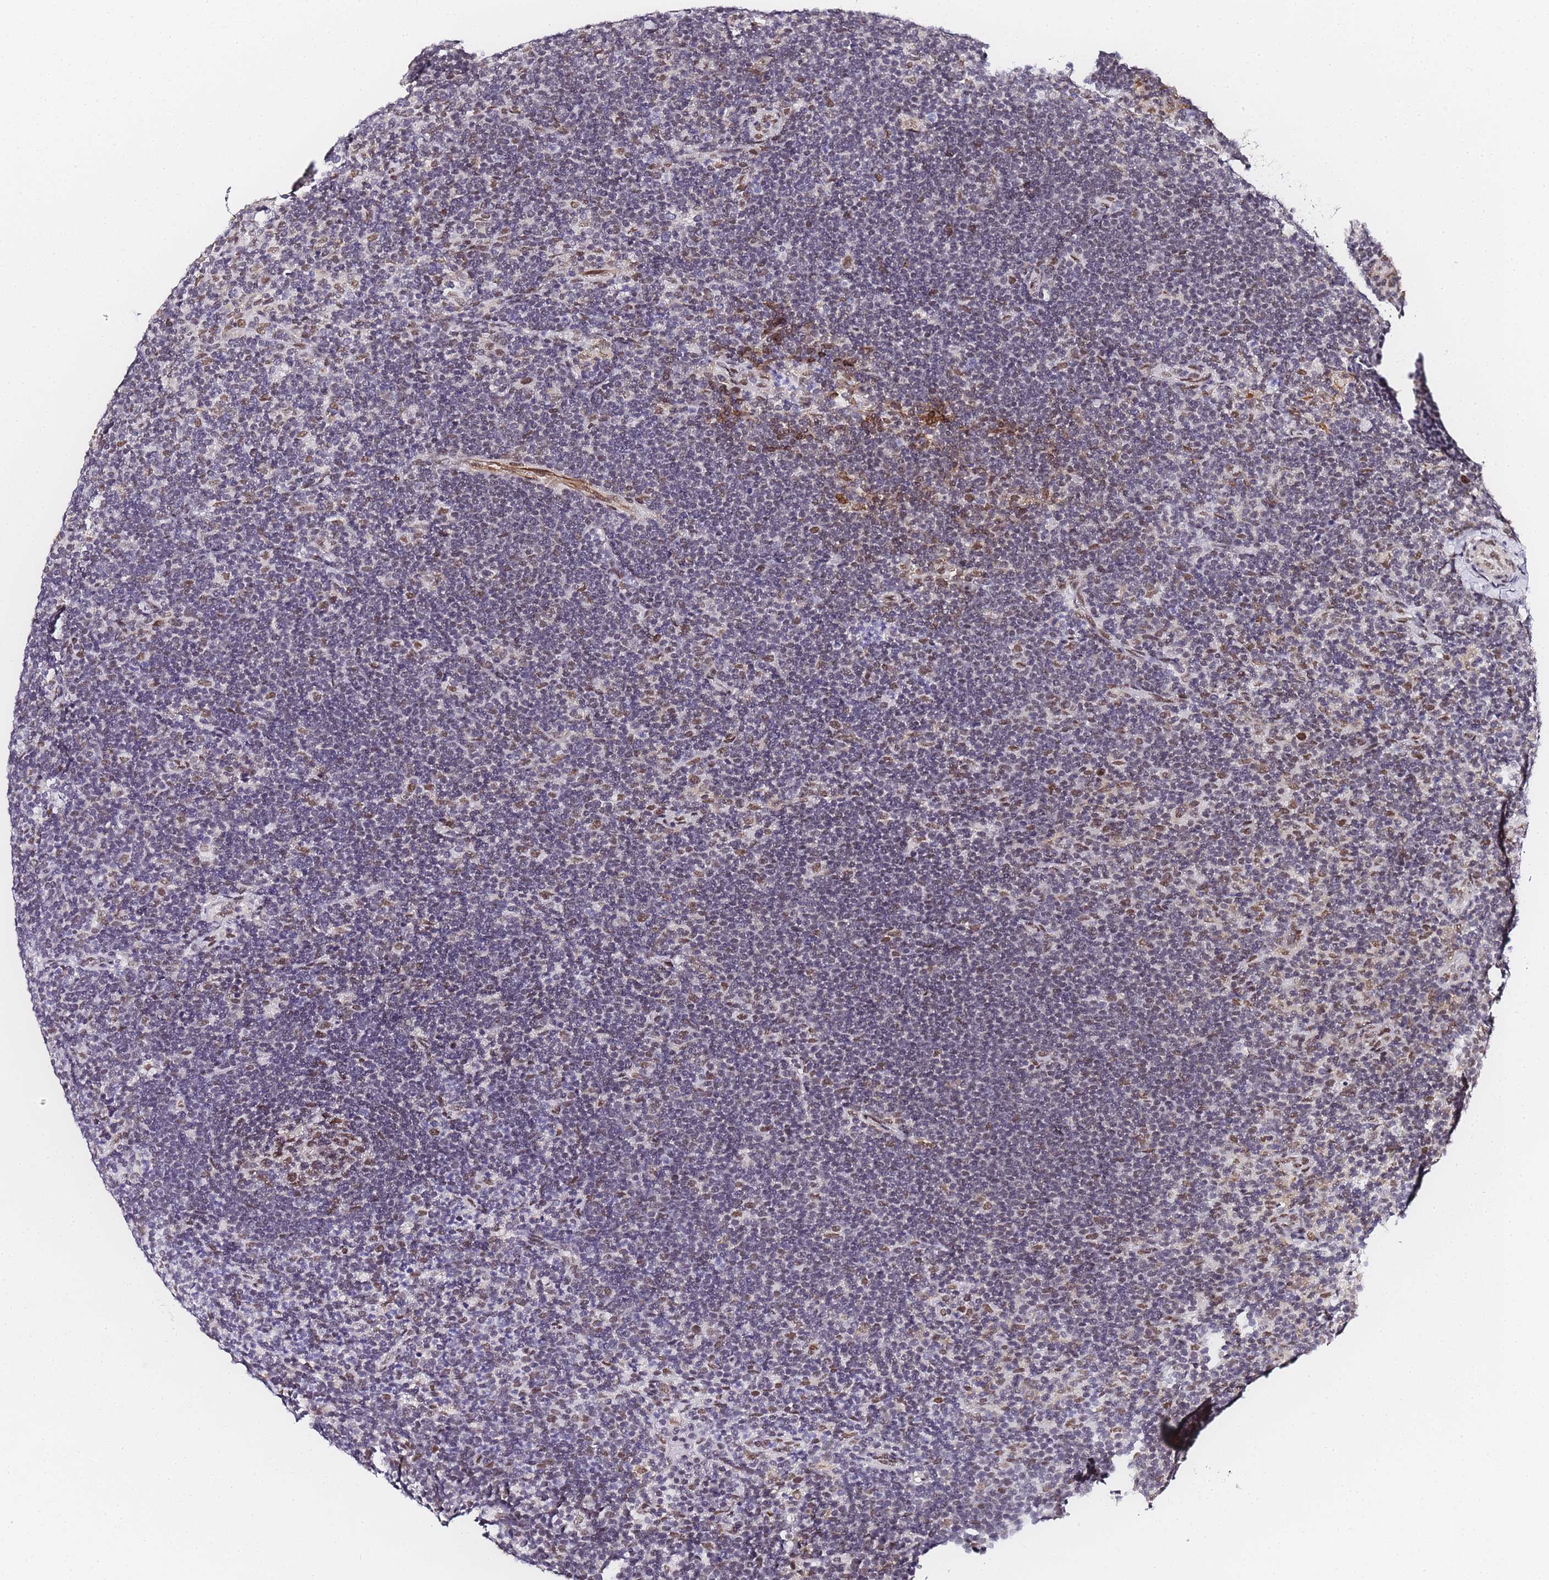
{"staining": {"intensity": "moderate", "quantity": ">75%", "location": "nuclear"}, "tissue": "lymphoma", "cell_type": "Tumor cells", "image_type": "cancer", "snomed": [{"axis": "morphology", "description": "Hodgkin's disease, NOS"}, {"axis": "topography", "description": "Lymph node"}], "caption": "IHC (DAB) staining of Hodgkin's disease reveals moderate nuclear protein staining in approximately >75% of tumor cells.", "gene": "POLR1A", "patient": {"sex": "female", "age": 57}}